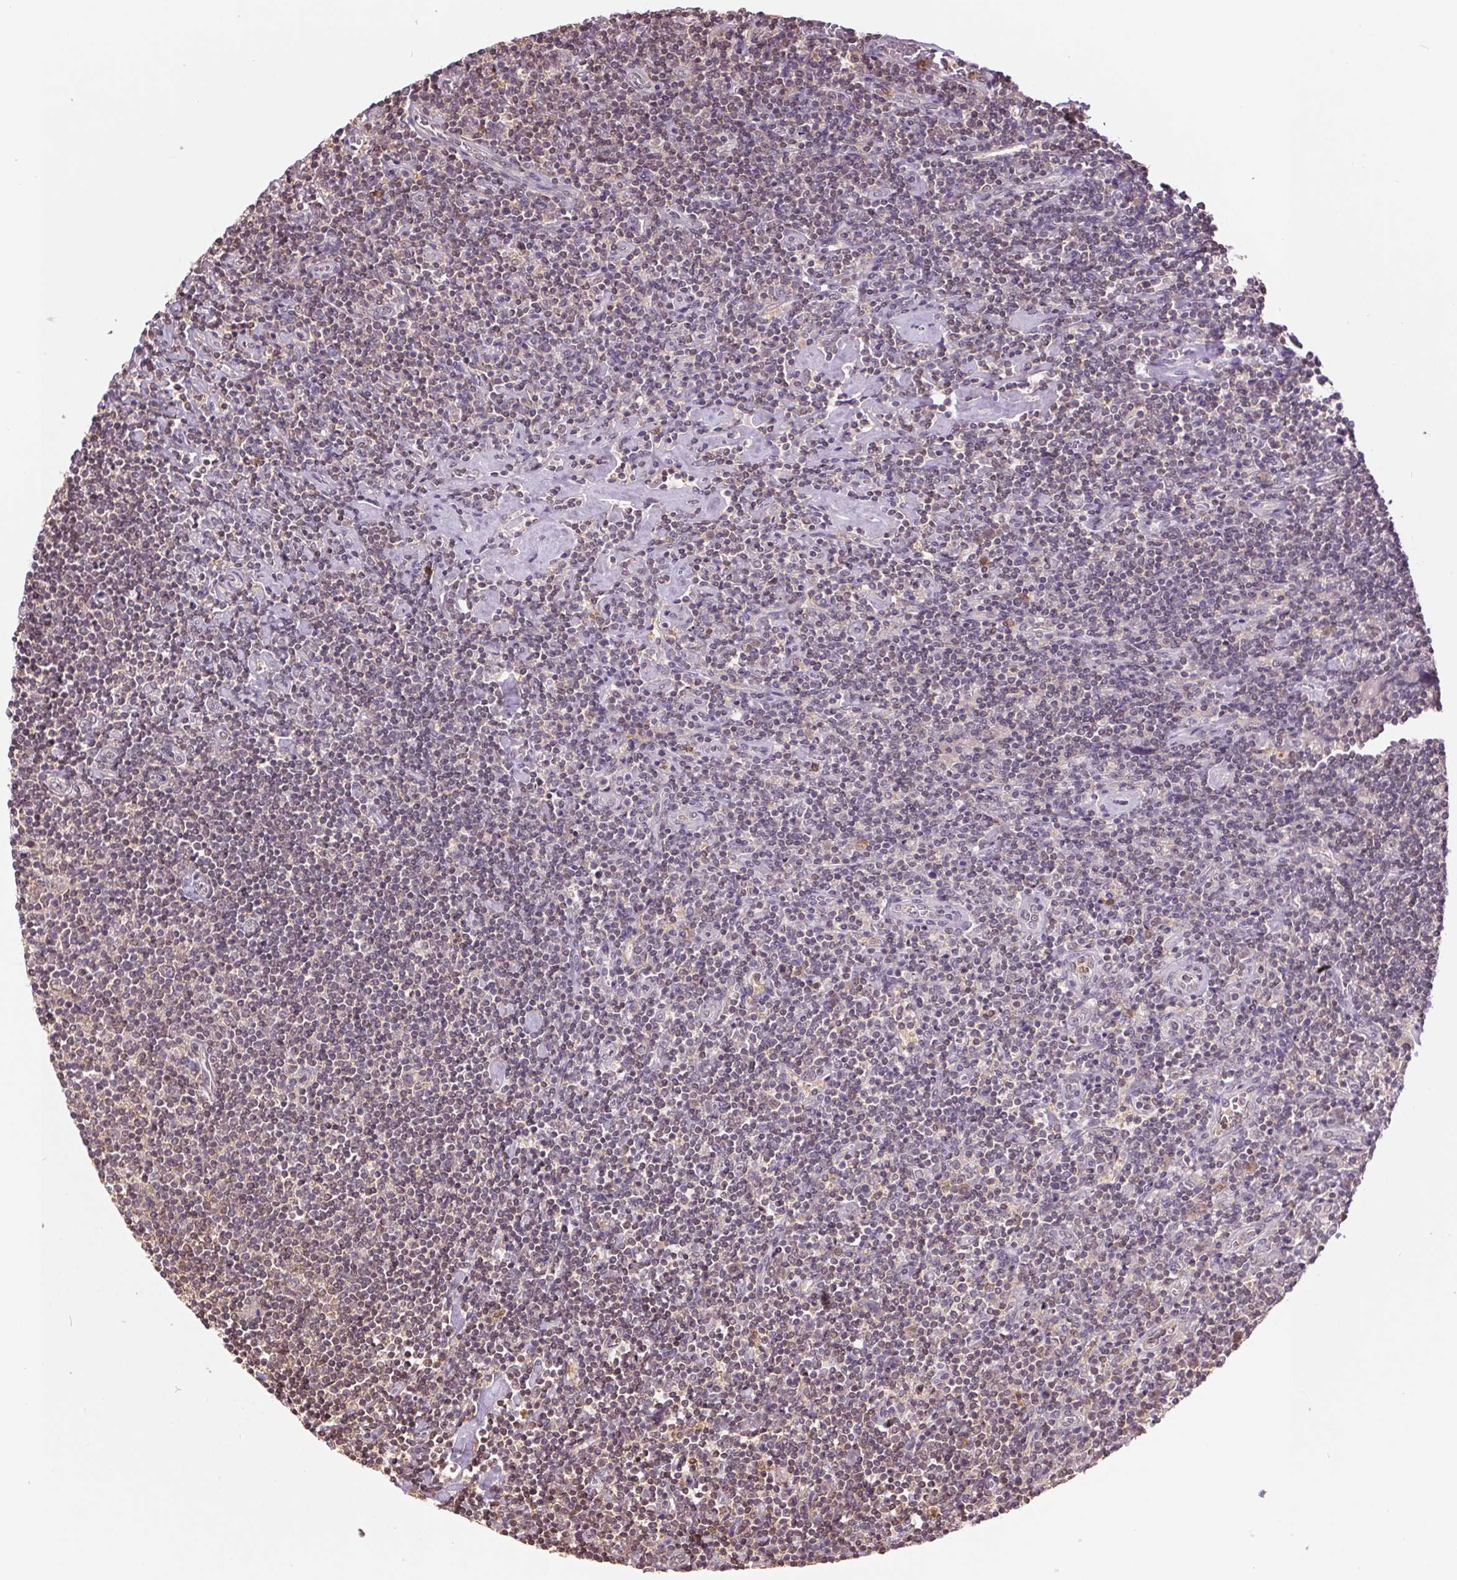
{"staining": {"intensity": "weak", "quantity": "<25%", "location": "nuclear"}, "tissue": "lymphoma", "cell_type": "Tumor cells", "image_type": "cancer", "snomed": [{"axis": "morphology", "description": "Hodgkin's disease, NOS"}, {"axis": "topography", "description": "Lymph node"}], "caption": "Human Hodgkin's disease stained for a protein using immunohistochemistry reveals no expression in tumor cells.", "gene": "CDC123", "patient": {"sex": "male", "age": 40}}